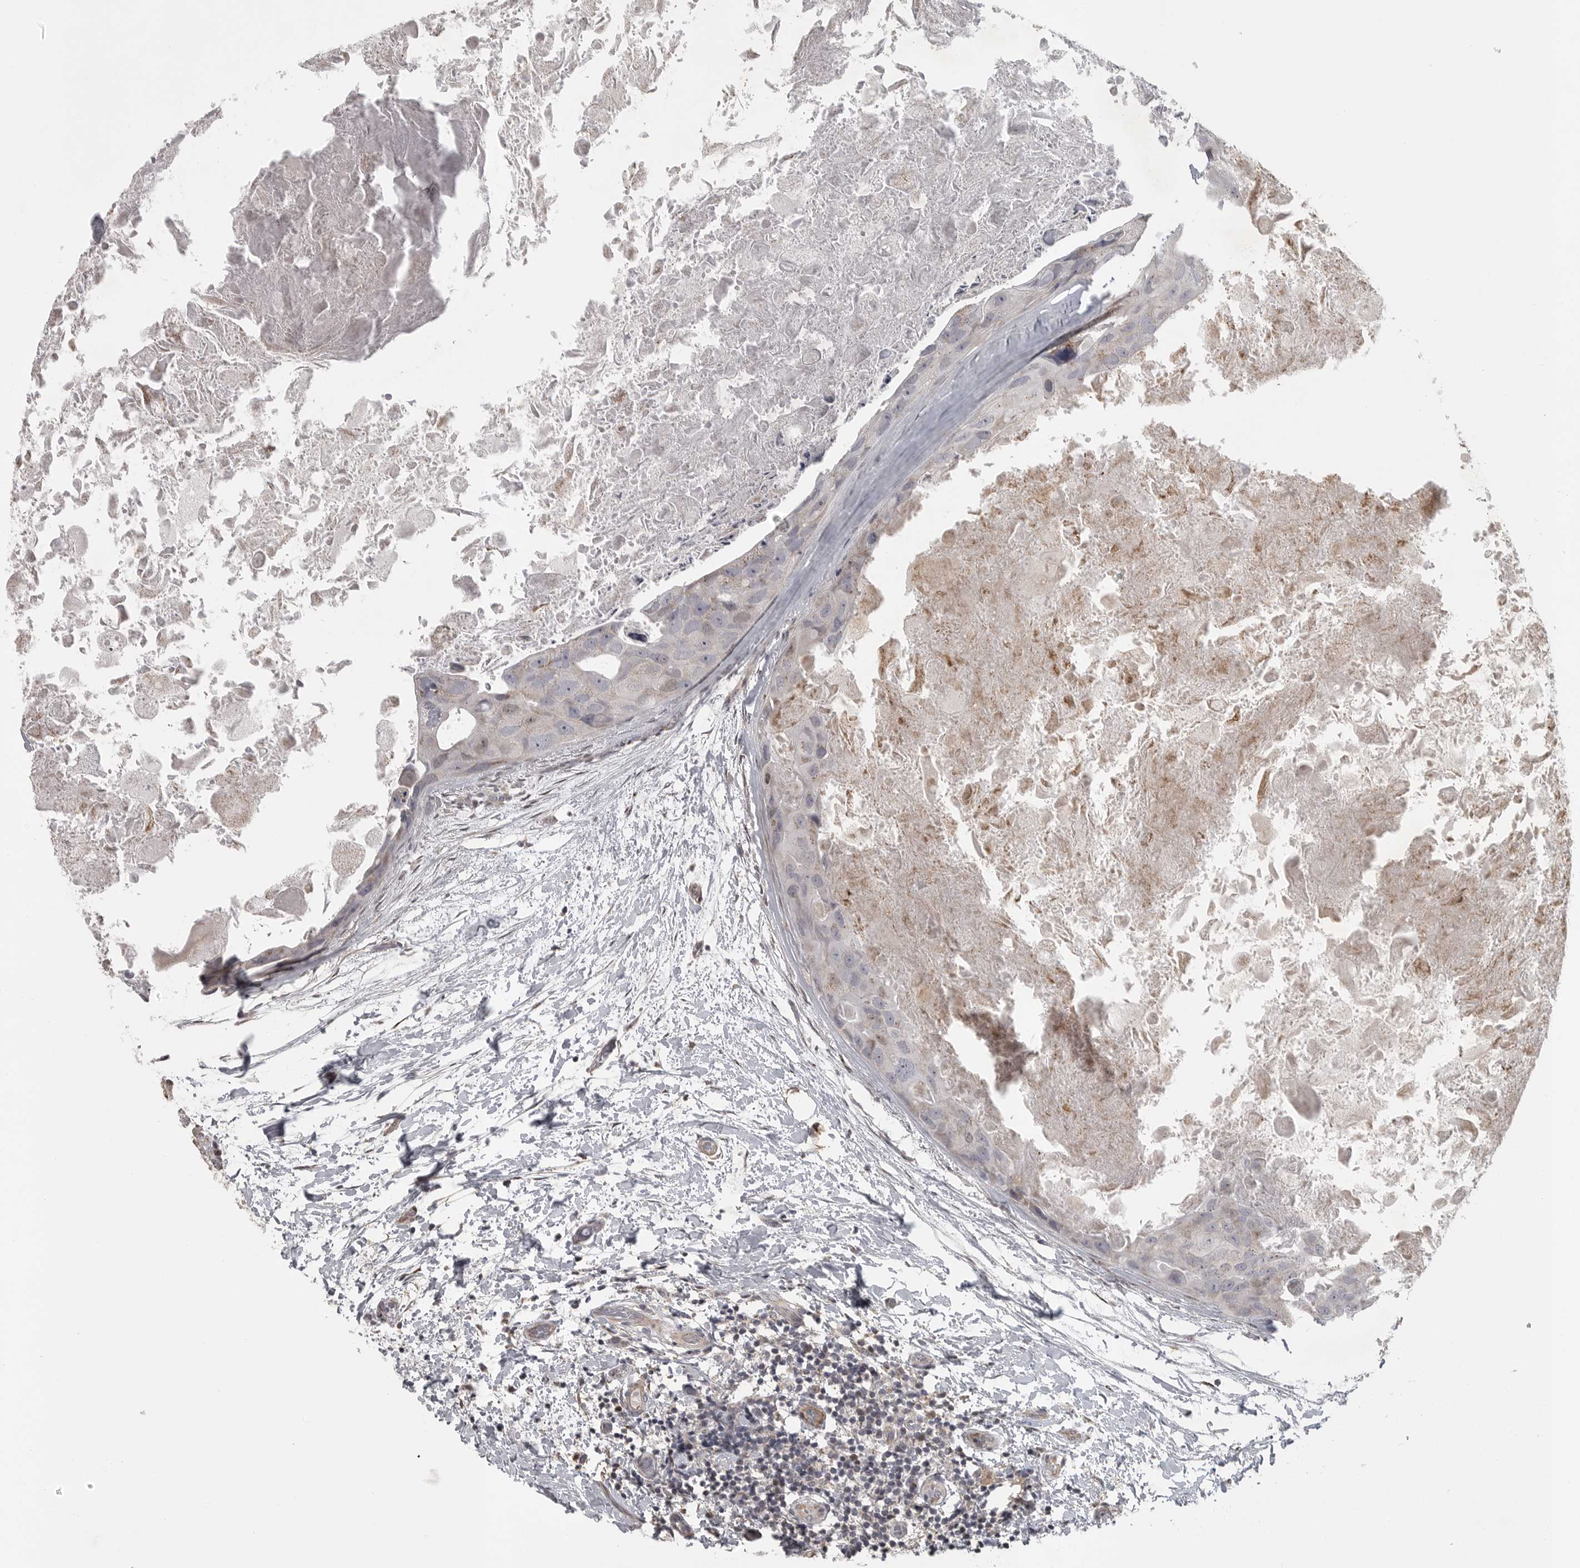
{"staining": {"intensity": "negative", "quantity": "none", "location": "none"}, "tissue": "breast cancer", "cell_type": "Tumor cells", "image_type": "cancer", "snomed": [{"axis": "morphology", "description": "Duct carcinoma"}, {"axis": "topography", "description": "Breast"}], "caption": "IHC image of human breast cancer stained for a protein (brown), which shows no positivity in tumor cells.", "gene": "POLE2", "patient": {"sex": "female", "age": 62}}